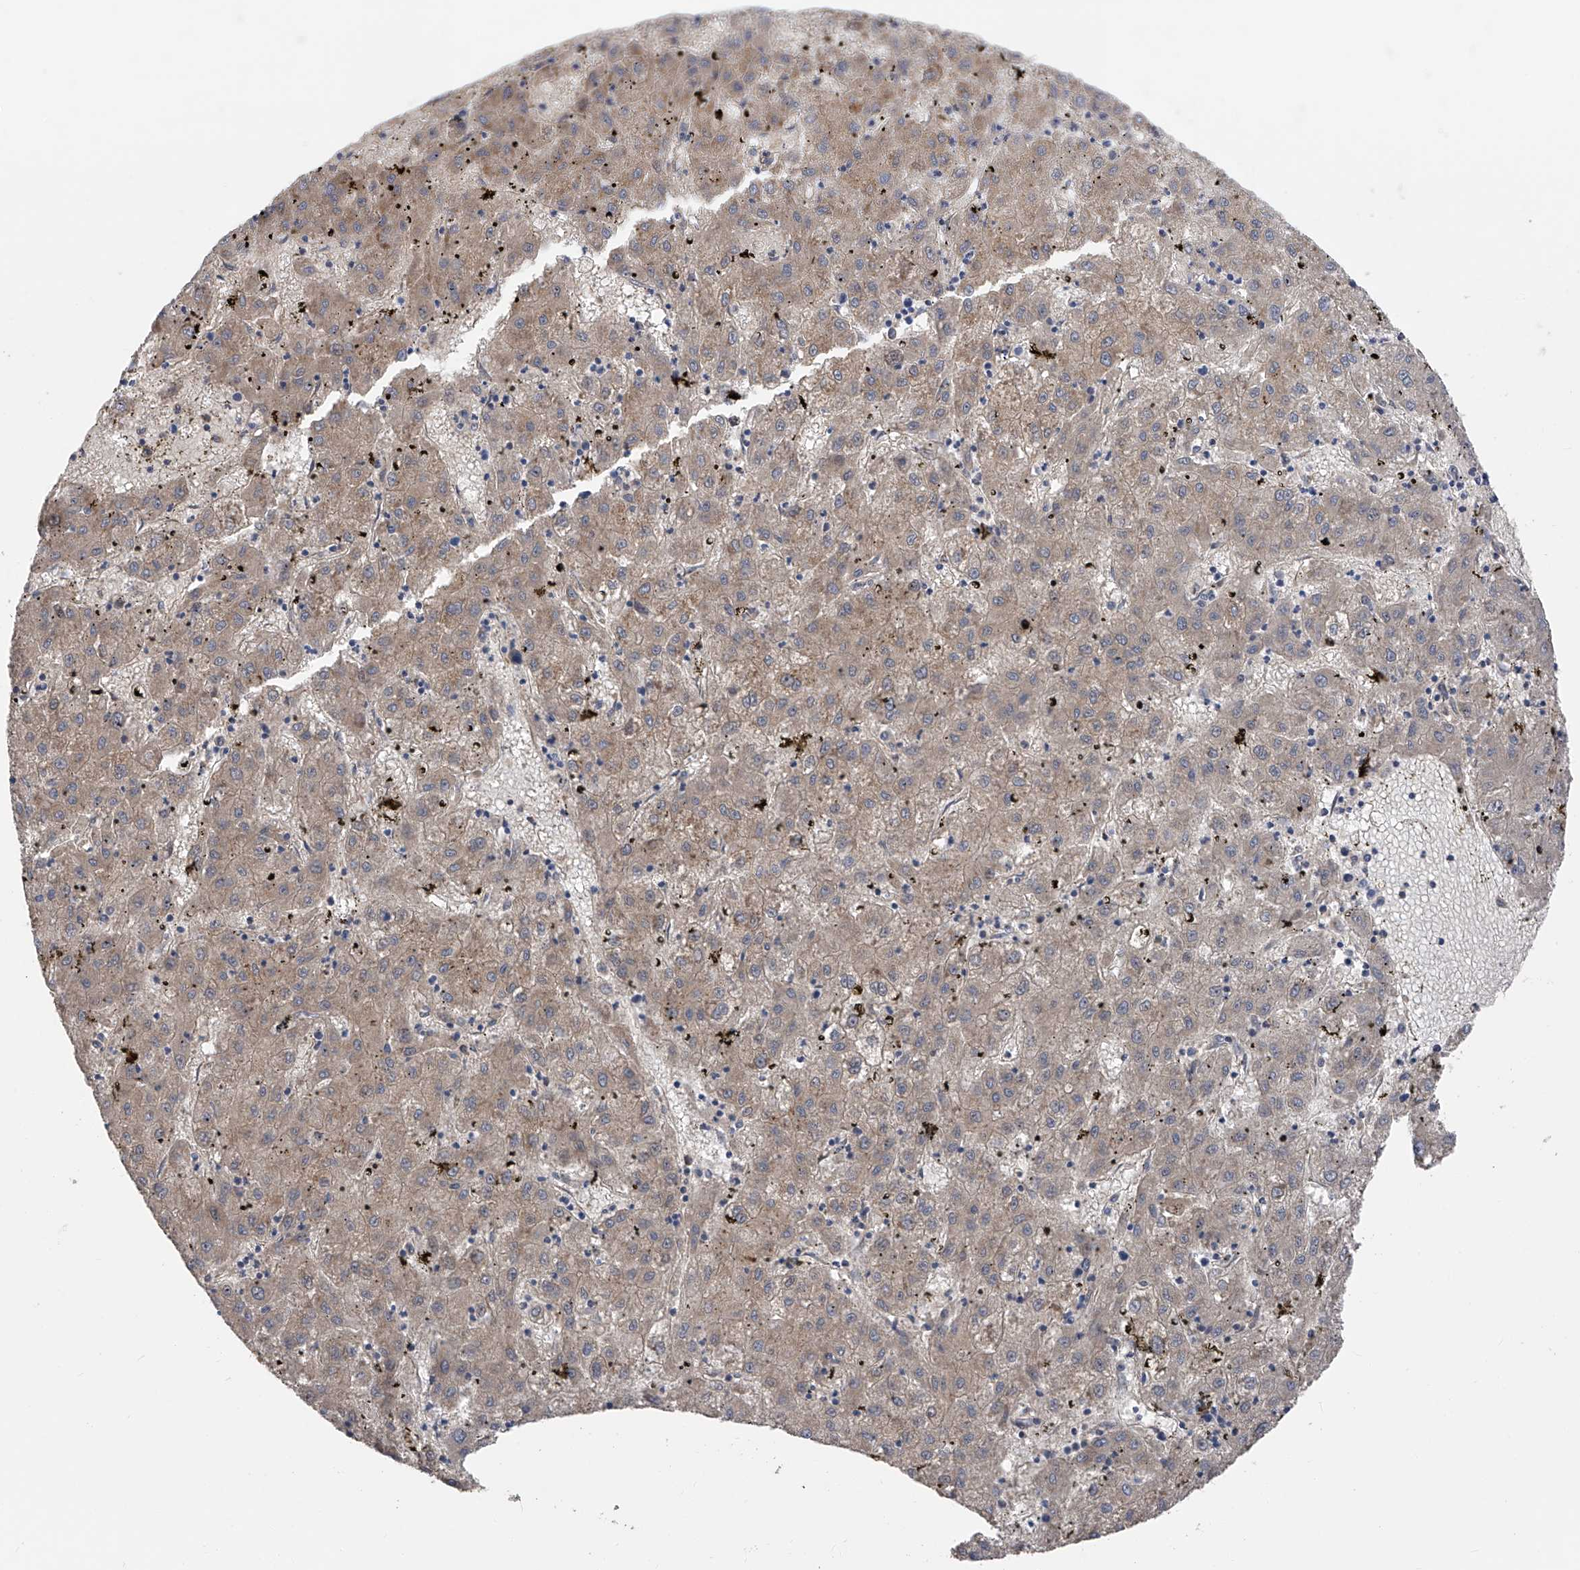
{"staining": {"intensity": "weak", "quantity": ">75%", "location": "cytoplasmic/membranous"}, "tissue": "liver cancer", "cell_type": "Tumor cells", "image_type": "cancer", "snomed": [{"axis": "morphology", "description": "Carcinoma, Hepatocellular, NOS"}, {"axis": "topography", "description": "Liver"}], "caption": "A micrograph of hepatocellular carcinoma (liver) stained for a protein exhibits weak cytoplasmic/membranous brown staining in tumor cells.", "gene": "PTK2", "patient": {"sex": "male", "age": 72}}